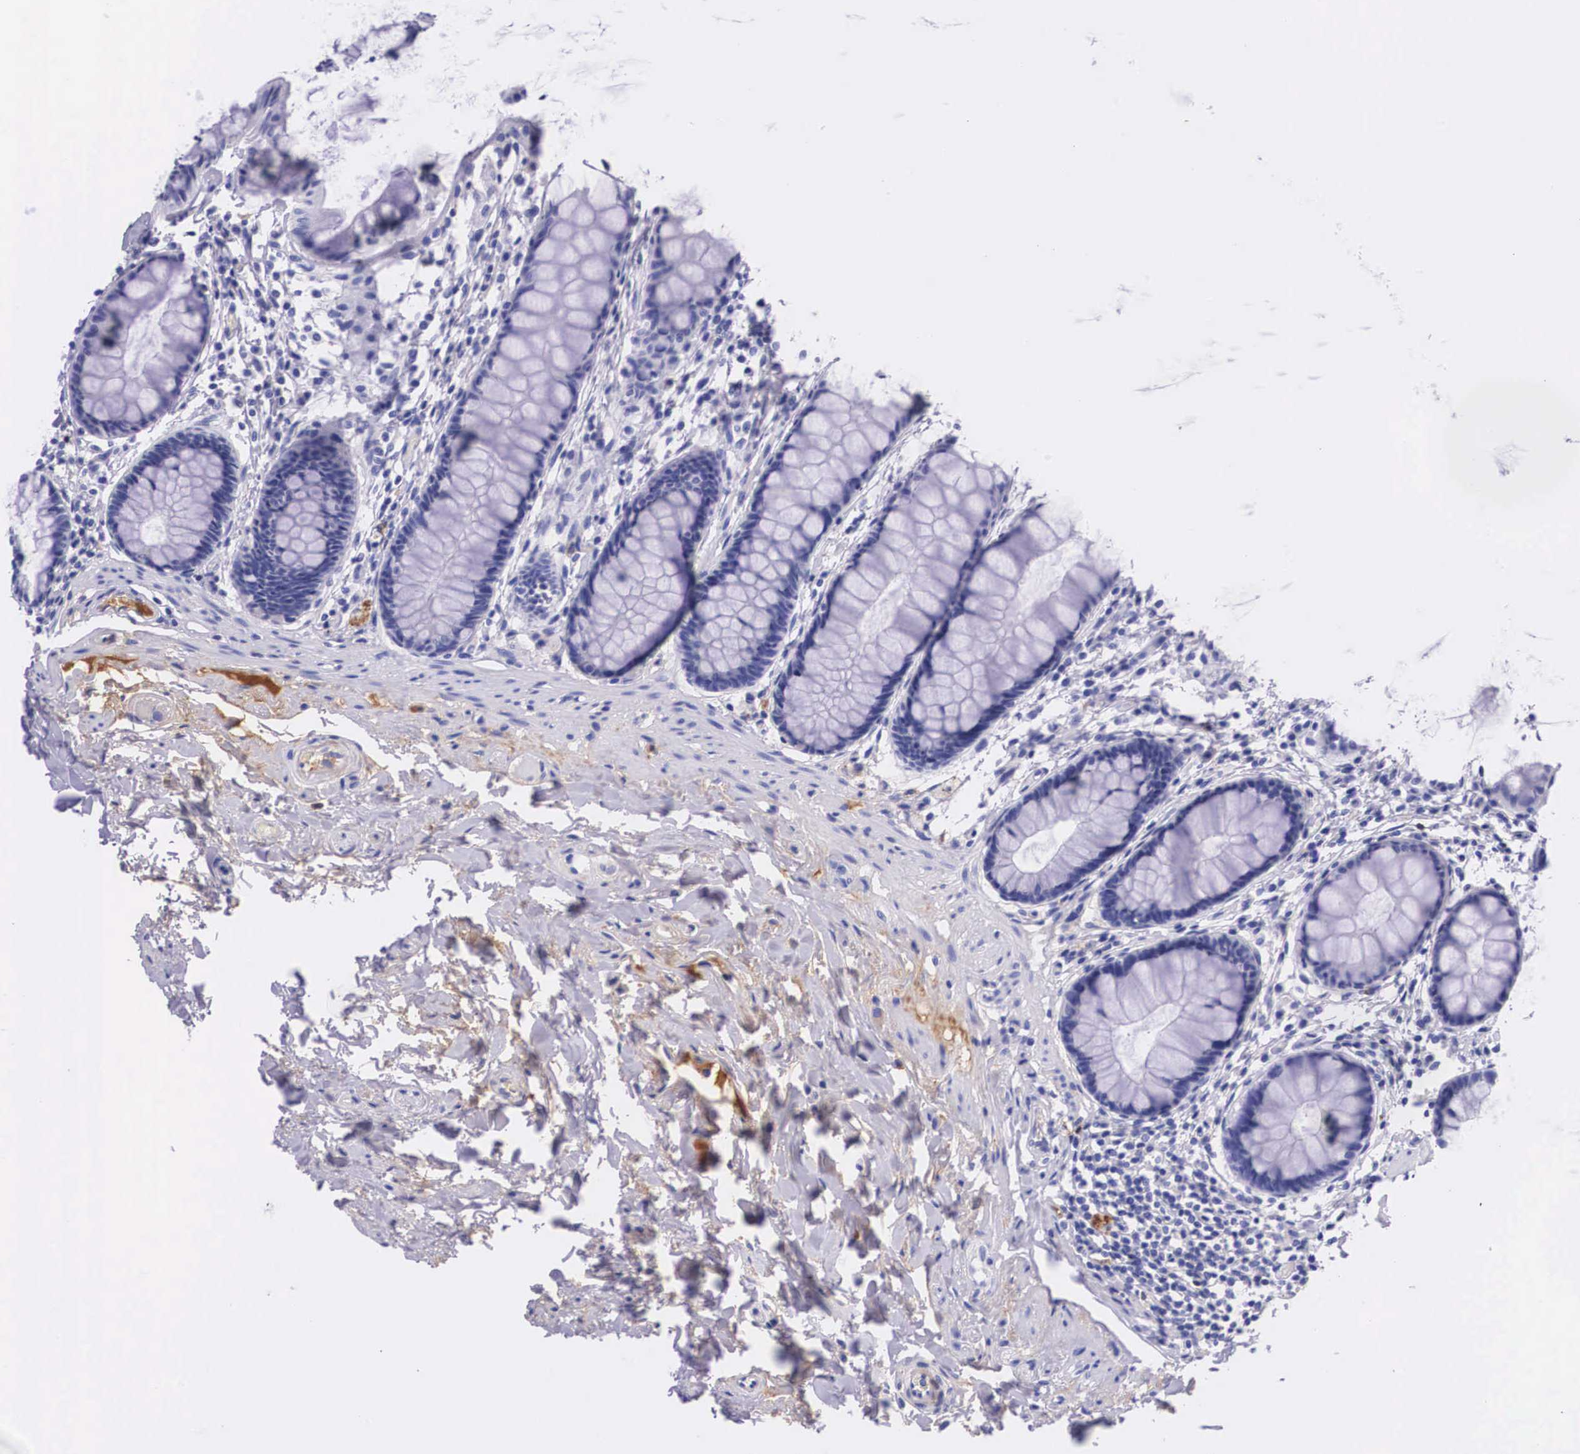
{"staining": {"intensity": "negative", "quantity": "none", "location": "none"}, "tissue": "rectum", "cell_type": "Glandular cells", "image_type": "normal", "snomed": [{"axis": "morphology", "description": "Normal tissue, NOS"}, {"axis": "topography", "description": "Rectum"}], "caption": "Immunohistochemical staining of normal human rectum reveals no significant expression in glandular cells.", "gene": "PLG", "patient": {"sex": "male", "age": 86}}